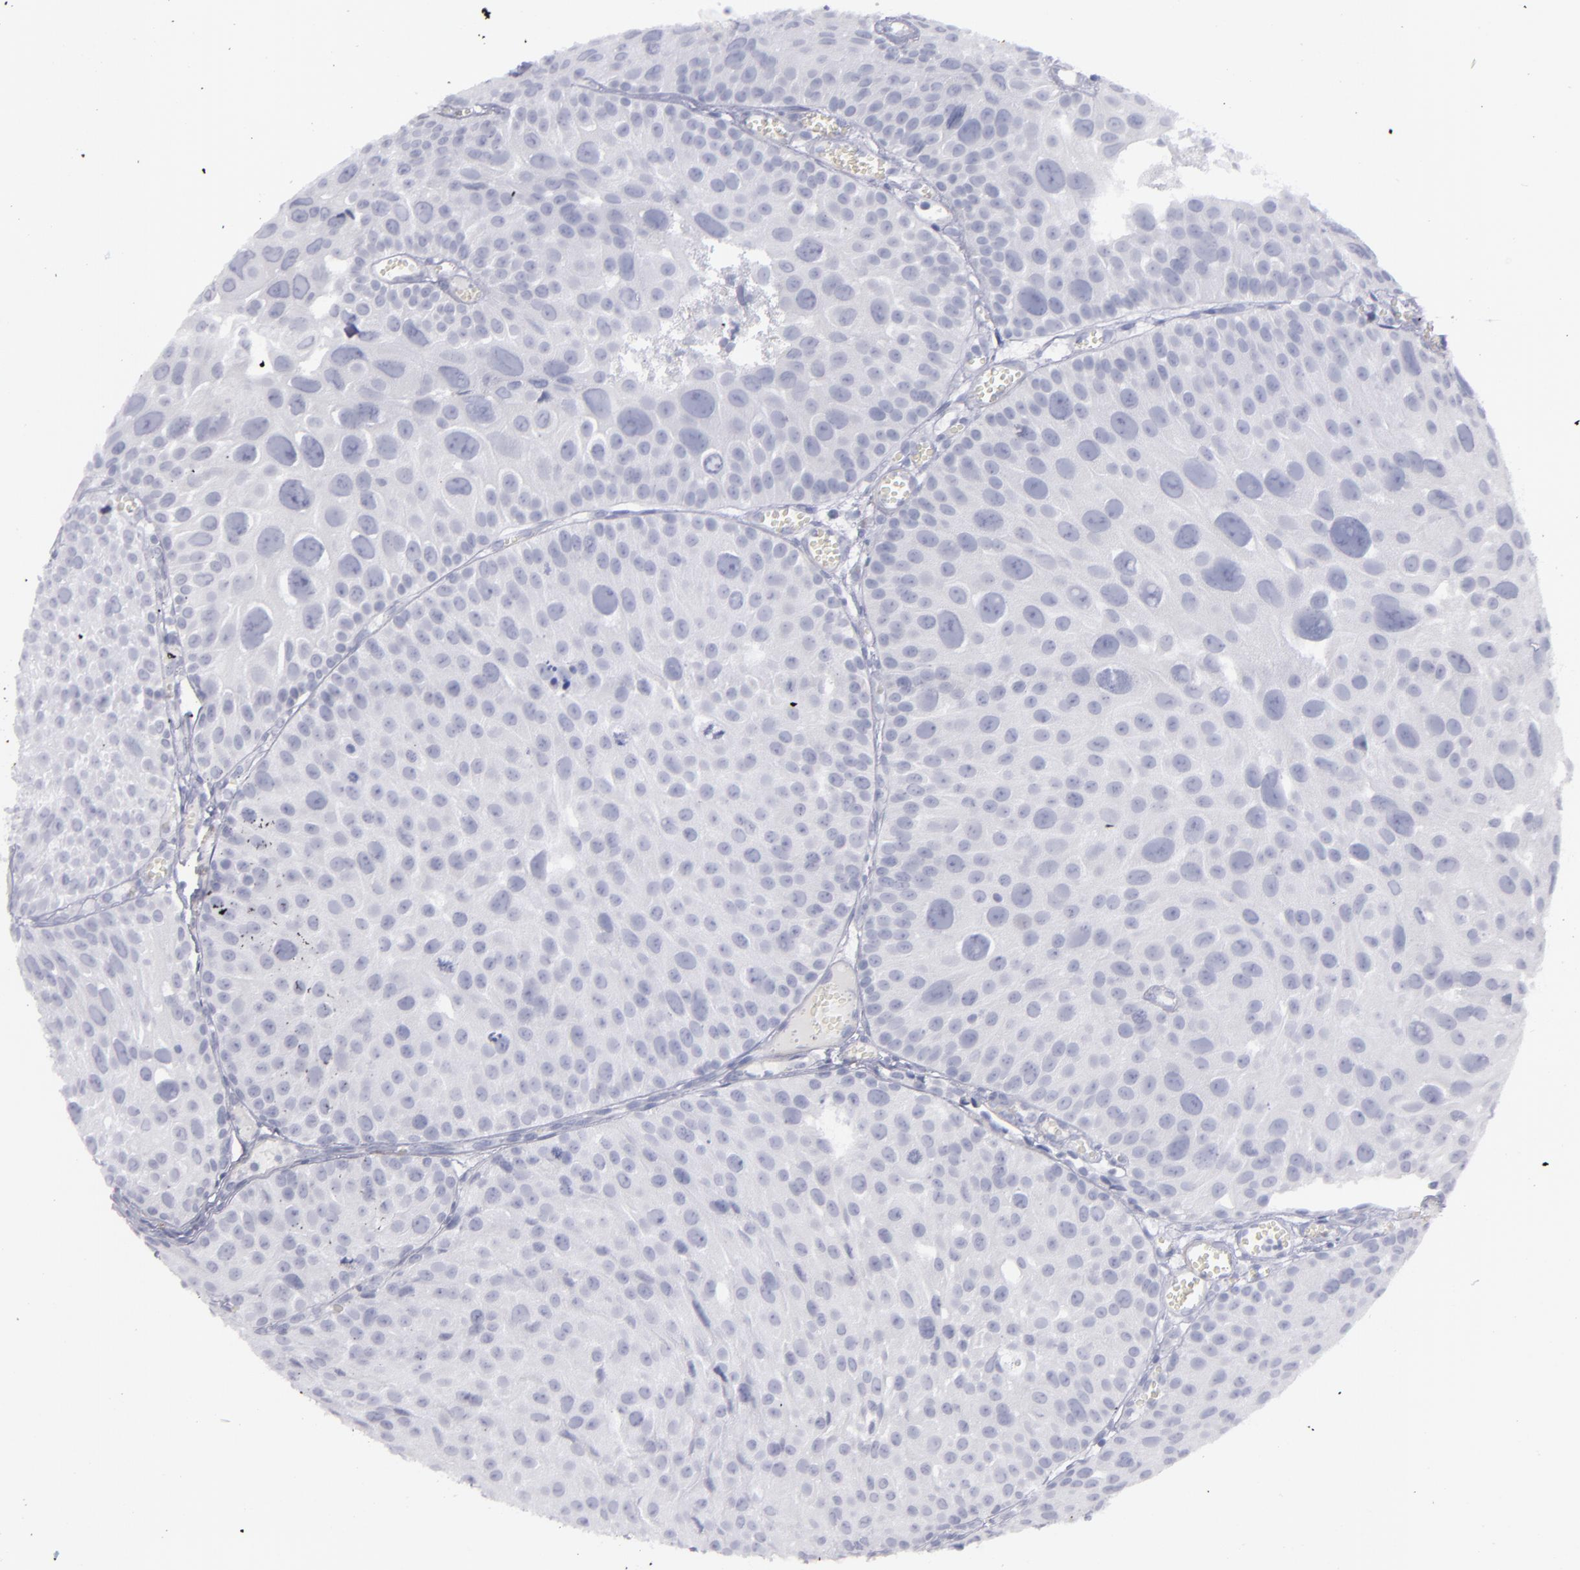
{"staining": {"intensity": "negative", "quantity": "none", "location": "none"}, "tissue": "urothelial cancer", "cell_type": "Tumor cells", "image_type": "cancer", "snomed": [{"axis": "morphology", "description": "Urothelial carcinoma, High grade"}, {"axis": "topography", "description": "Urinary bladder"}], "caption": "Tumor cells show no significant expression in urothelial cancer. (DAB IHC with hematoxylin counter stain).", "gene": "MYH11", "patient": {"sex": "female", "age": 78}}